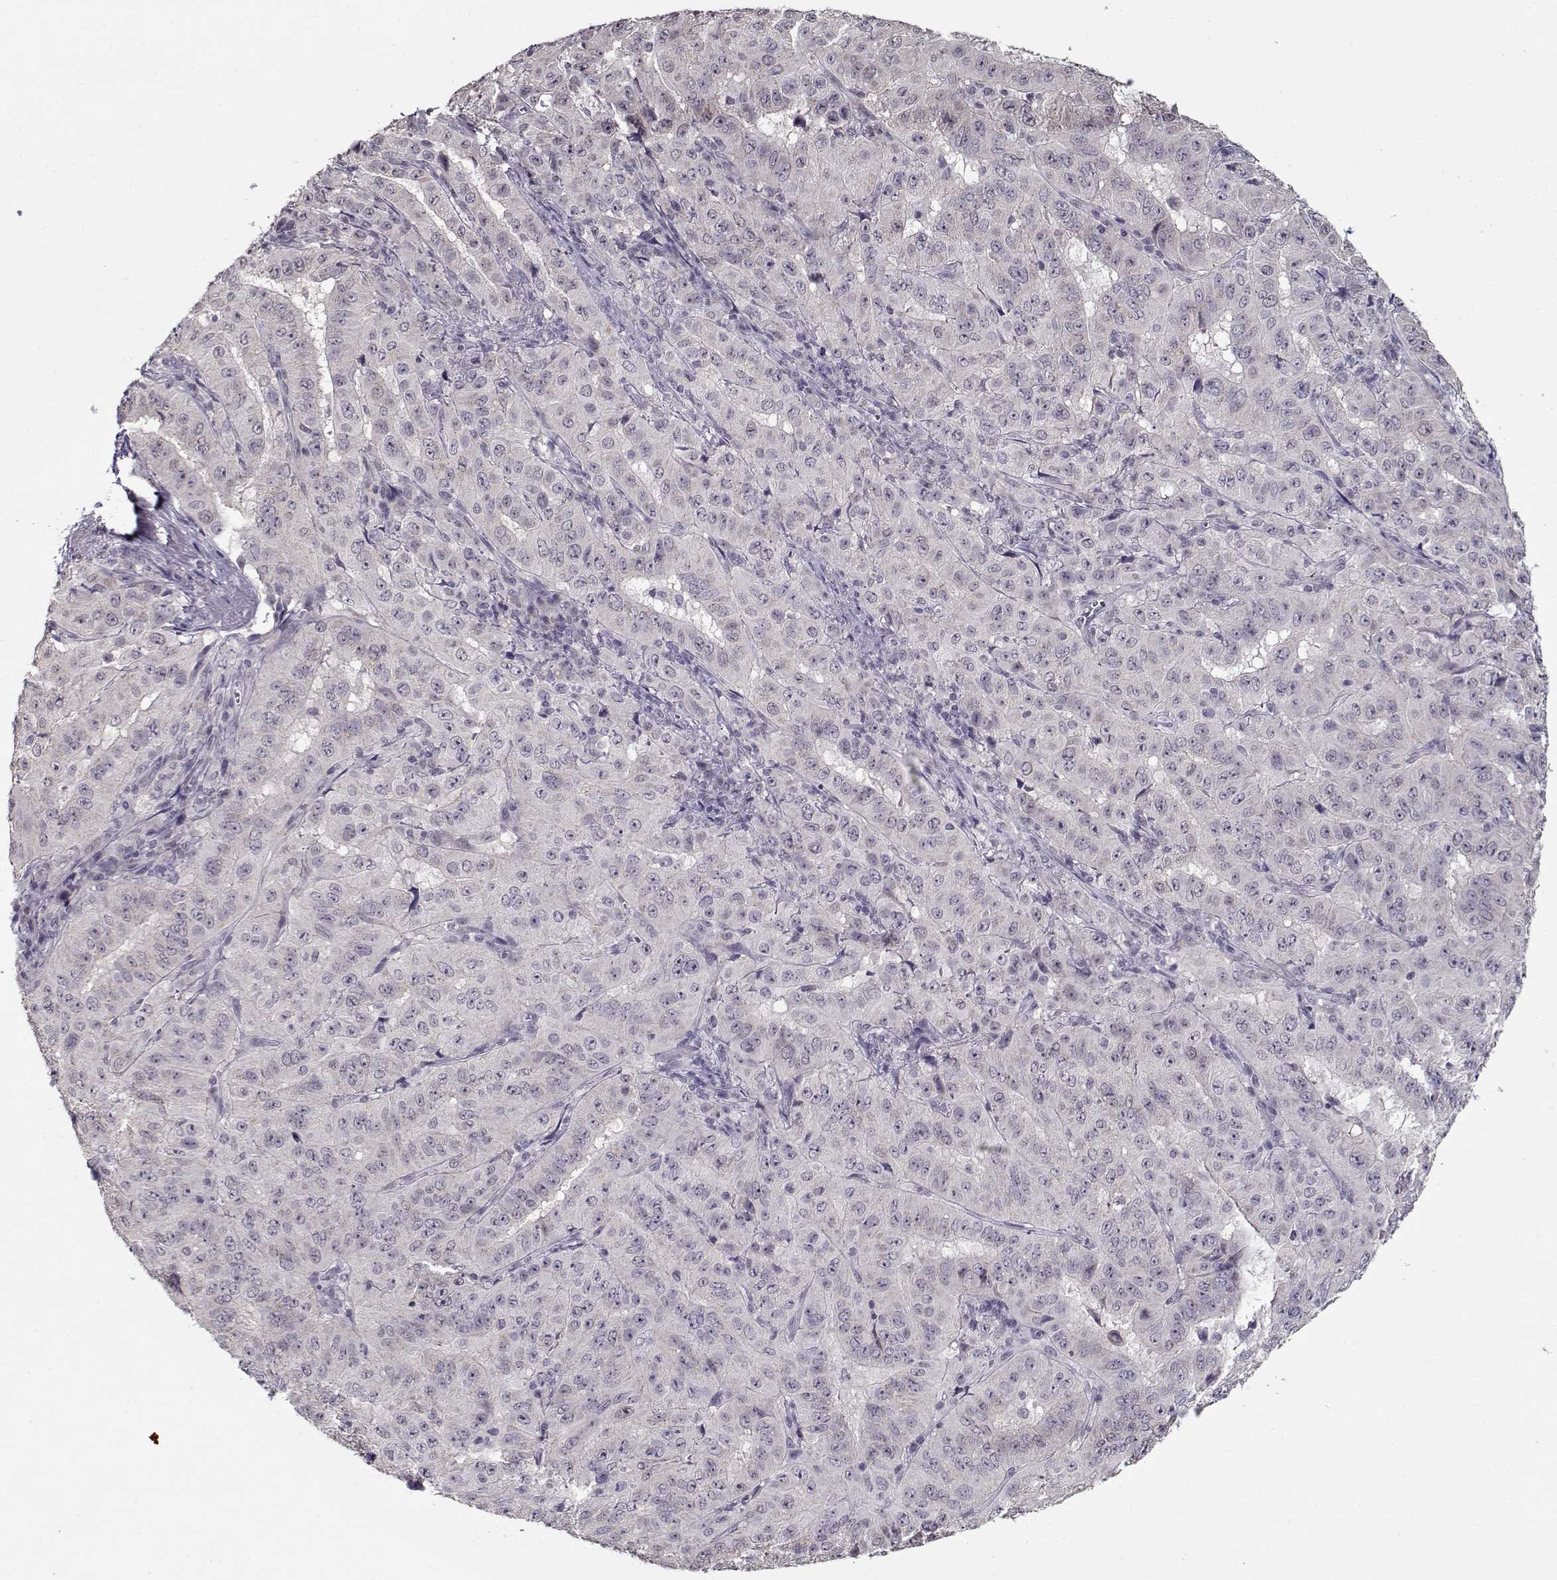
{"staining": {"intensity": "negative", "quantity": "none", "location": "none"}, "tissue": "pancreatic cancer", "cell_type": "Tumor cells", "image_type": "cancer", "snomed": [{"axis": "morphology", "description": "Adenocarcinoma, NOS"}, {"axis": "topography", "description": "Pancreas"}], "caption": "IHC image of human pancreatic cancer stained for a protein (brown), which exhibits no positivity in tumor cells.", "gene": "SEC16B", "patient": {"sex": "male", "age": 63}}